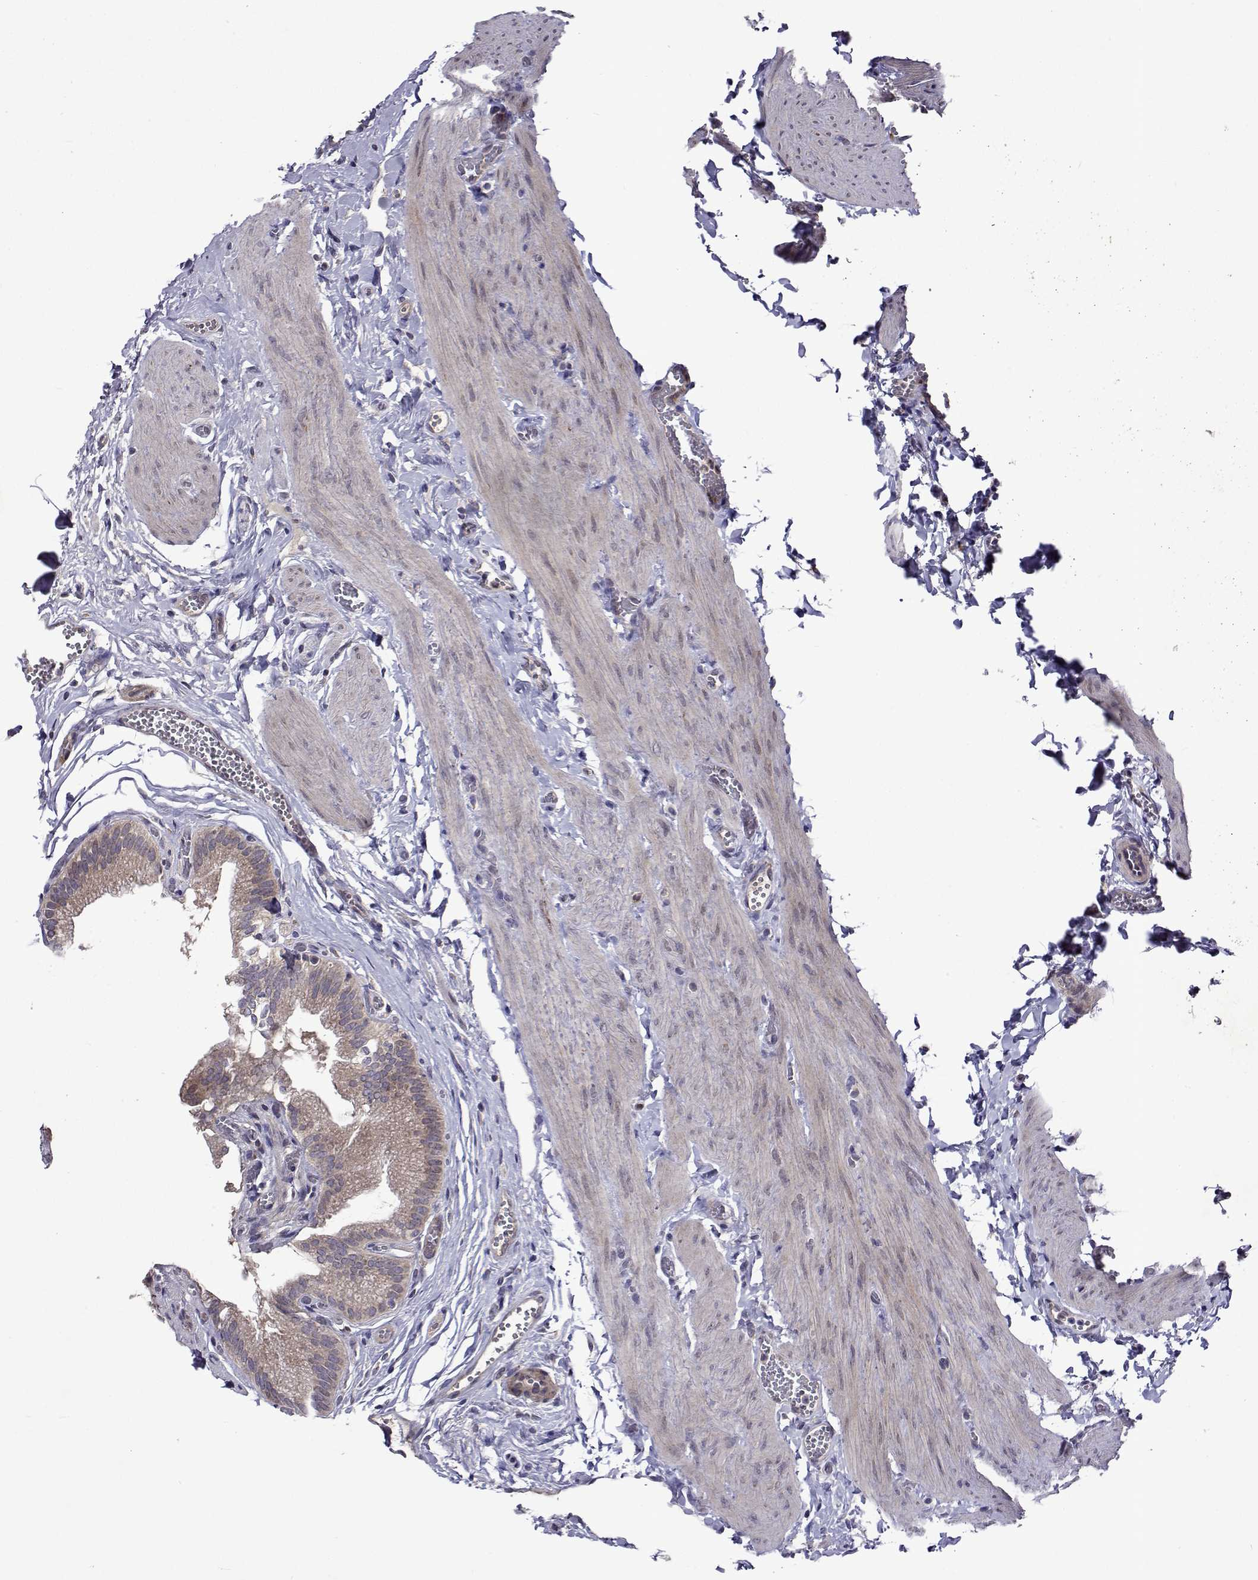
{"staining": {"intensity": "weak", "quantity": ">75%", "location": "cytoplasmic/membranous"}, "tissue": "gallbladder", "cell_type": "Glandular cells", "image_type": "normal", "snomed": [{"axis": "morphology", "description": "Normal tissue, NOS"}, {"axis": "topography", "description": "Gallbladder"}, {"axis": "topography", "description": "Peripheral nerve tissue"}], "caption": "Immunohistochemistry (IHC) image of normal human gallbladder stained for a protein (brown), which reveals low levels of weak cytoplasmic/membranous expression in approximately >75% of glandular cells.", "gene": "TARBP2", "patient": {"sex": "male", "age": 17}}